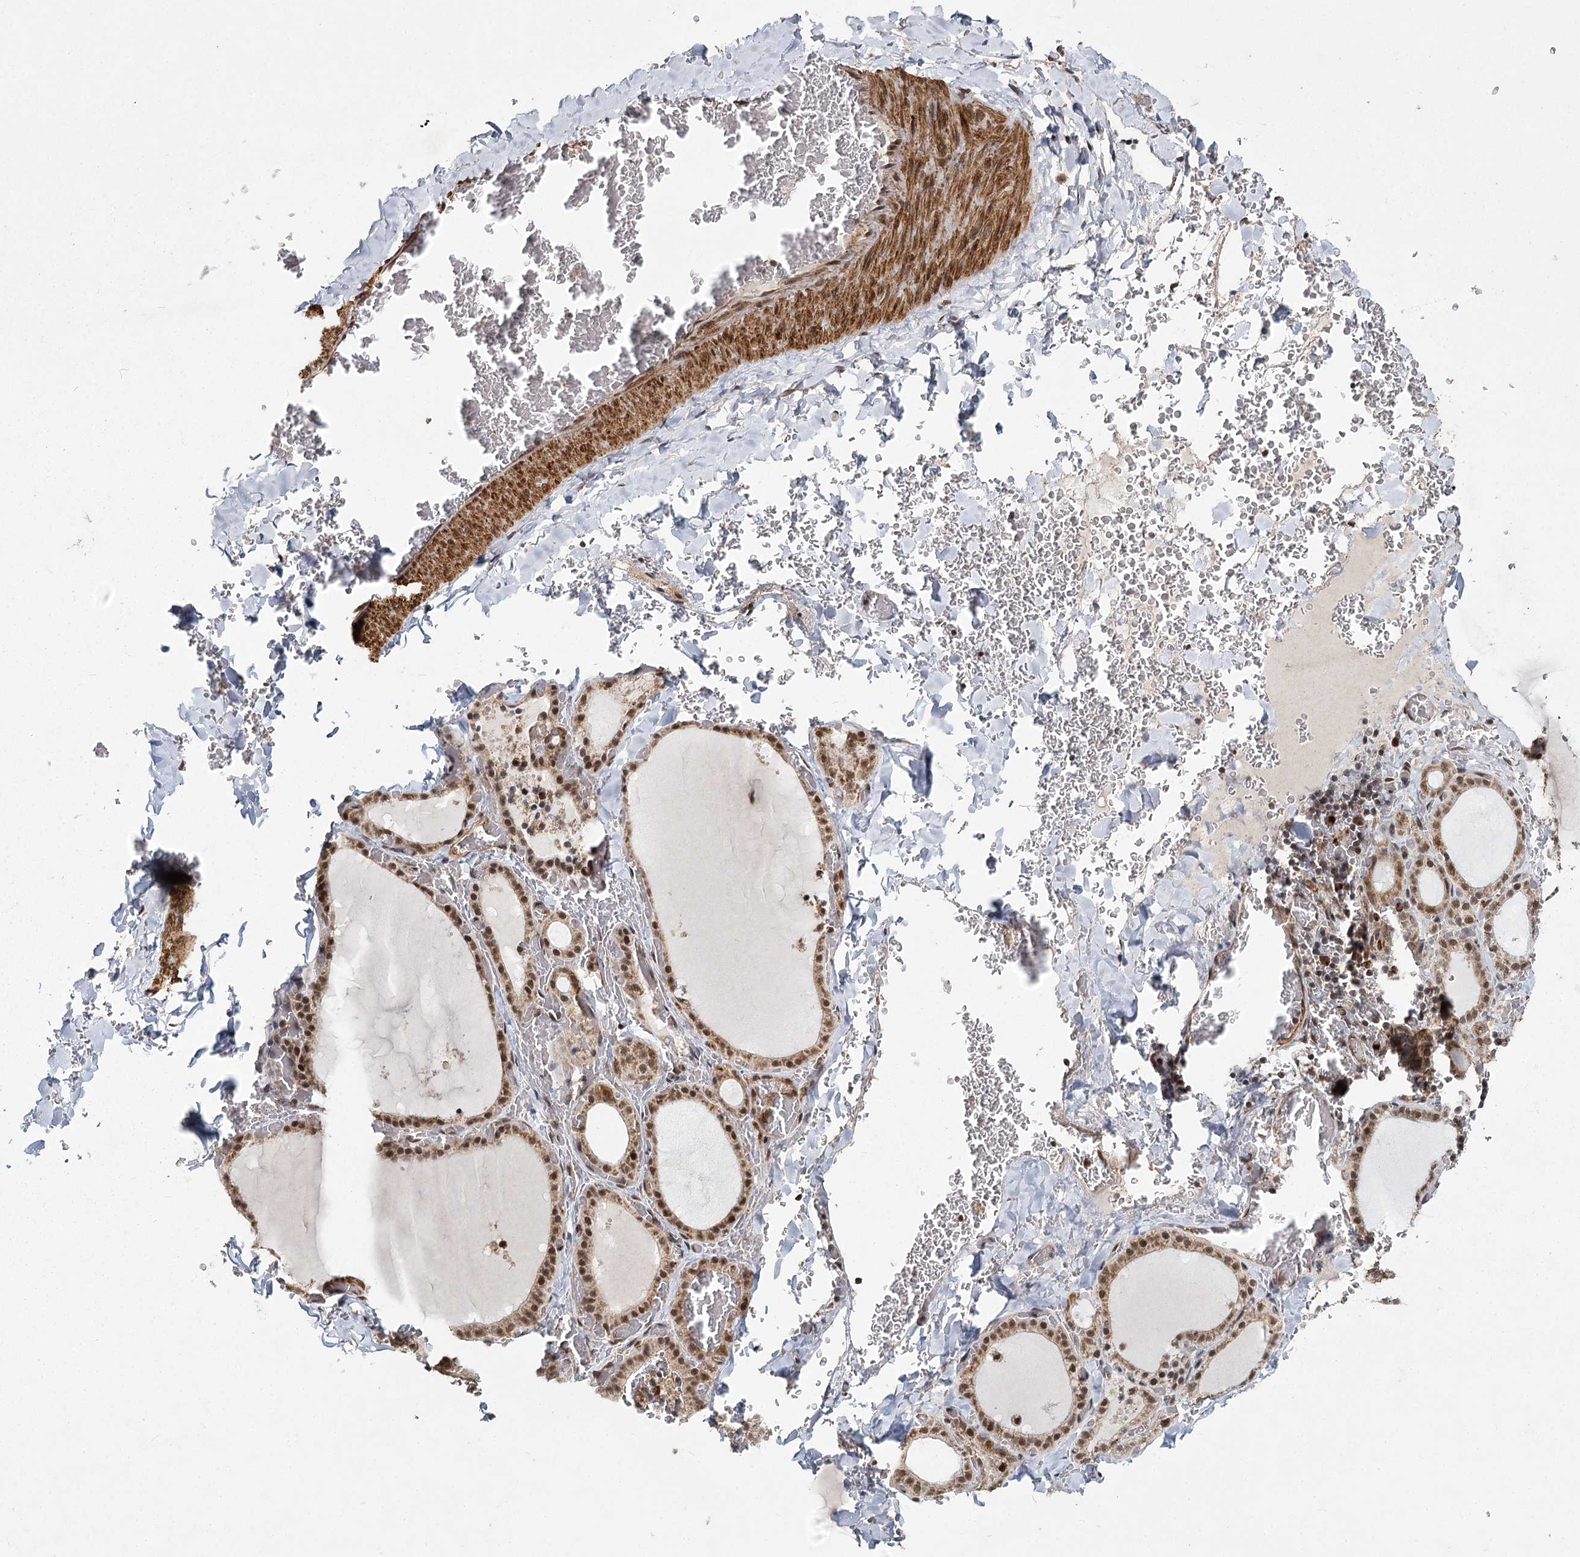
{"staining": {"intensity": "moderate", "quantity": ">75%", "location": "cytoplasmic/membranous,nuclear"}, "tissue": "thyroid gland", "cell_type": "Glandular cells", "image_type": "normal", "snomed": [{"axis": "morphology", "description": "Normal tissue, NOS"}, {"axis": "topography", "description": "Thyroid gland"}], "caption": "The photomicrograph displays immunohistochemical staining of benign thyroid gland. There is moderate cytoplasmic/membranous,nuclear staining is appreciated in about >75% of glandular cells.", "gene": "ZCCHC24", "patient": {"sex": "female", "age": 39}}